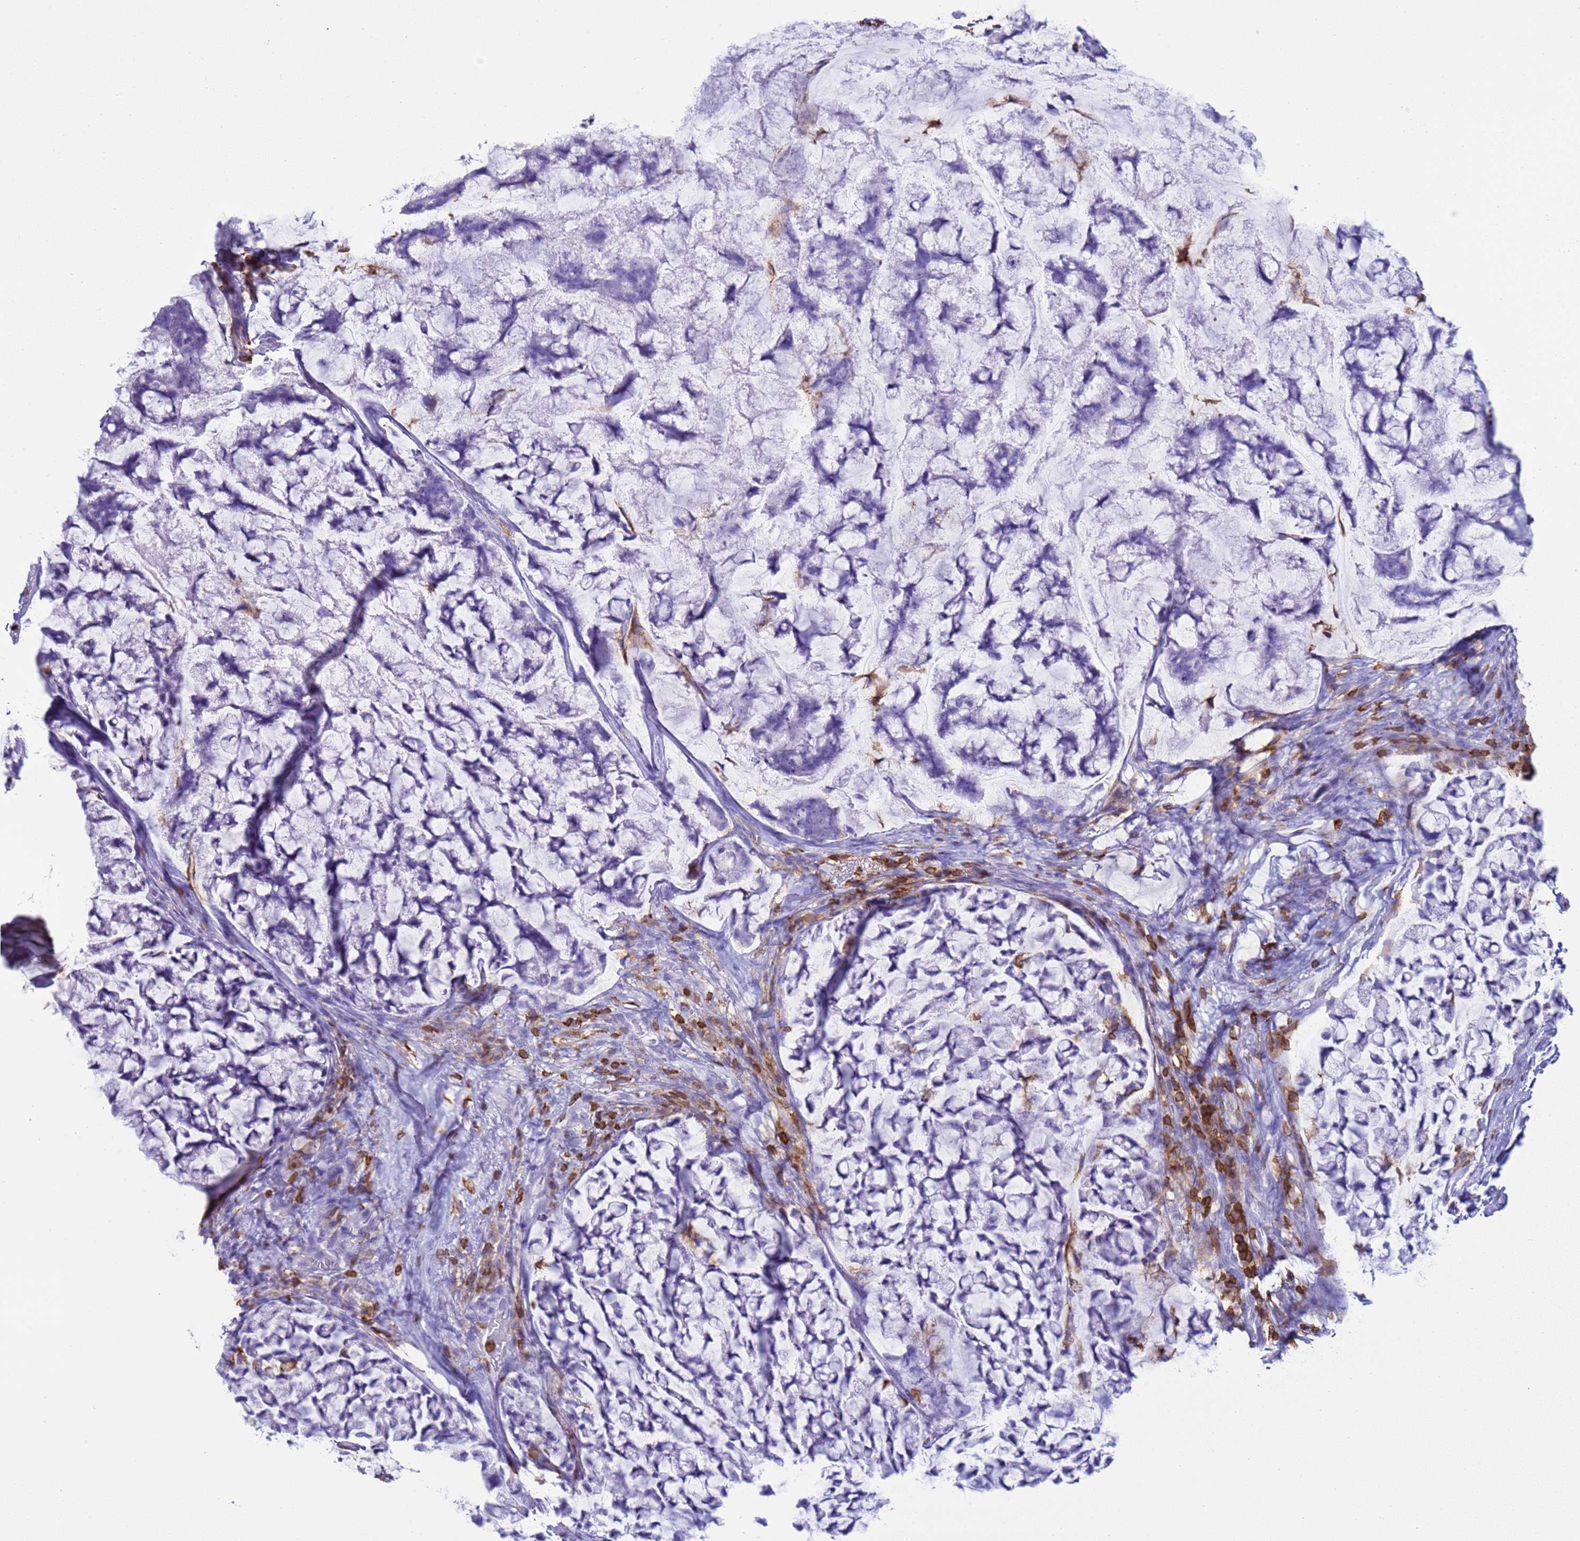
{"staining": {"intensity": "negative", "quantity": "none", "location": "none"}, "tissue": "stomach cancer", "cell_type": "Tumor cells", "image_type": "cancer", "snomed": [{"axis": "morphology", "description": "Adenocarcinoma, NOS"}, {"axis": "topography", "description": "Stomach, lower"}], "caption": "IHC image of neoplastic tissue: human stomach adenocarcinoma stained with DAB shows no significant protein staining in tumor cells. (DAB IHC, high magnification).", "gene": "IRF5", "patient": {"sex": "male", "age": 67}}